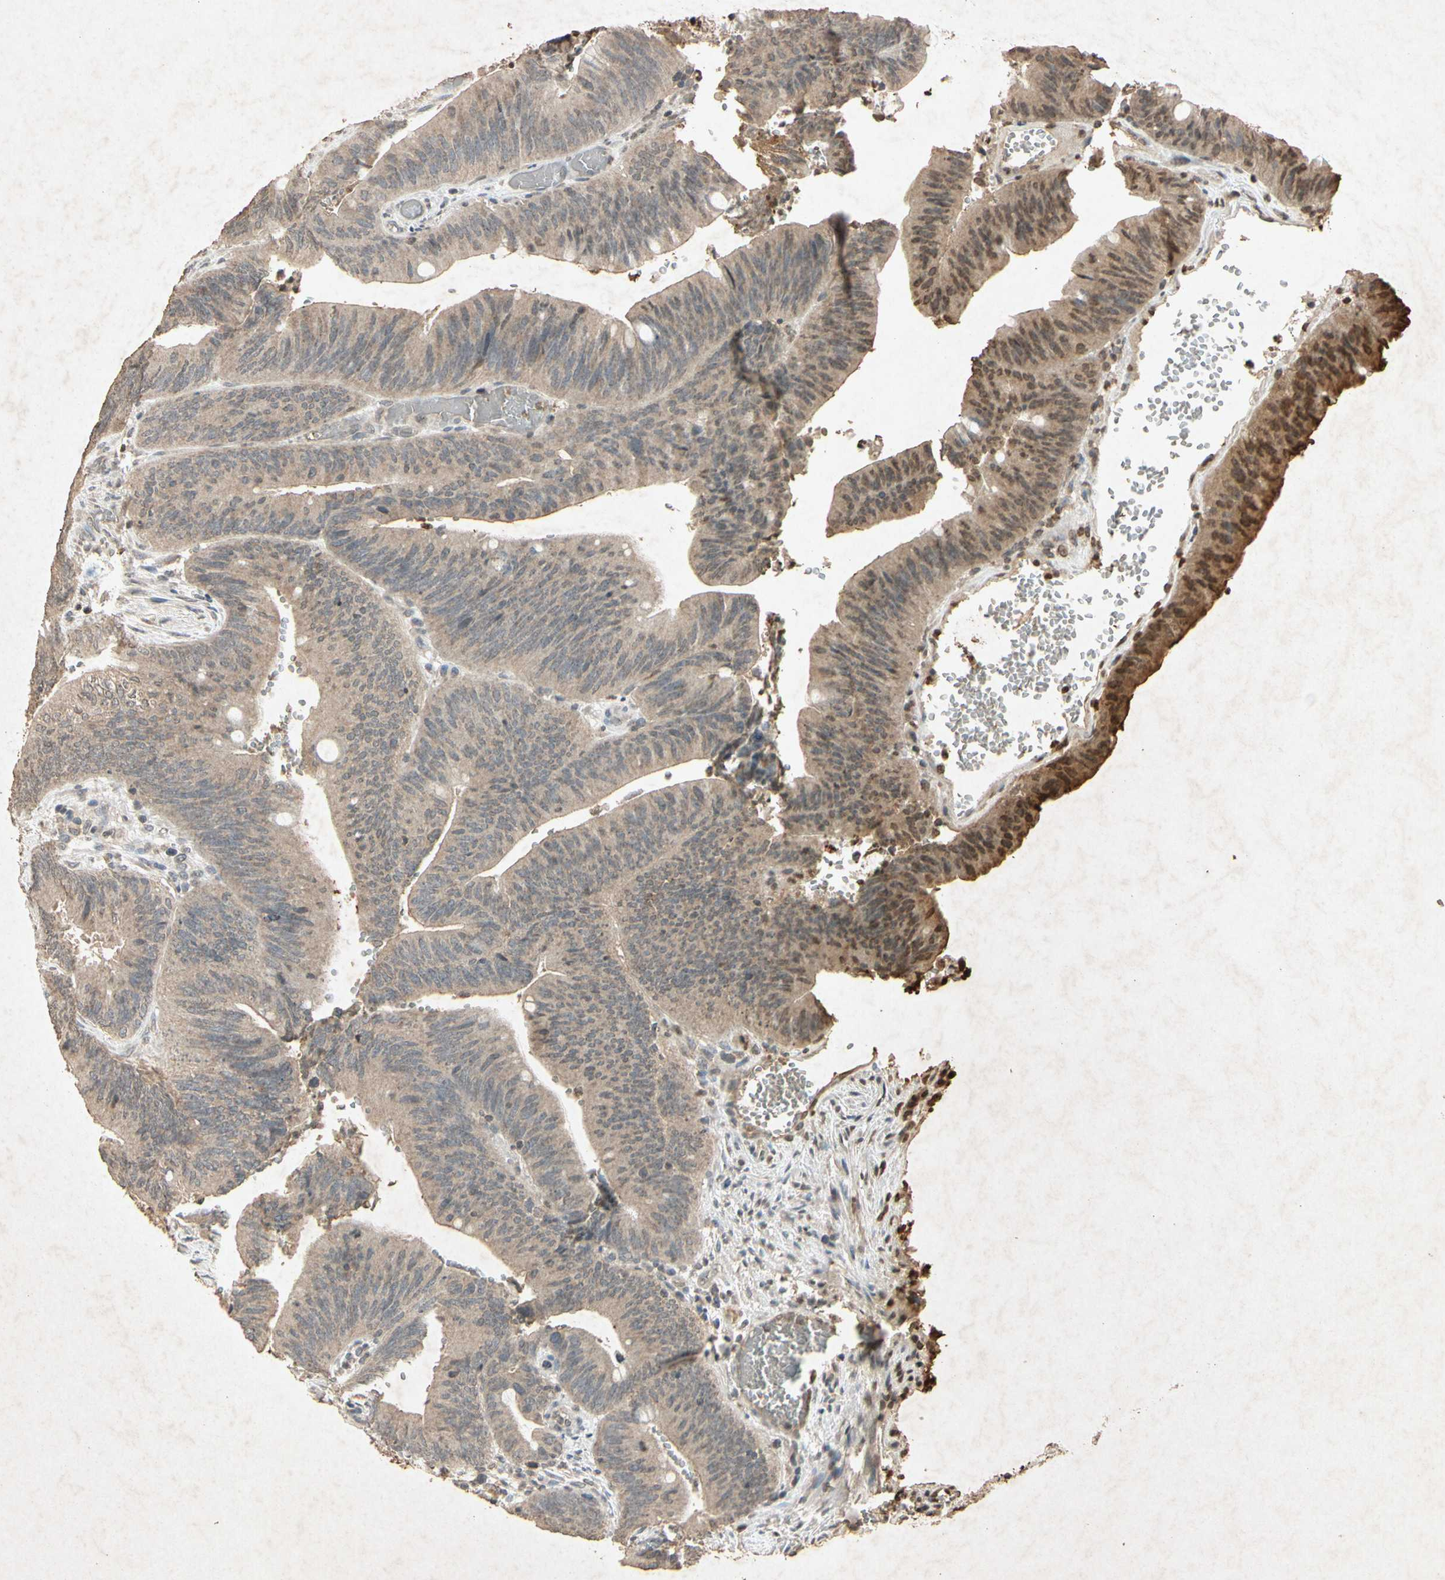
{"staining": {"intensity": "weak", "quantity": ">75%", "location": "cytoplasmic/membranous"}, "tissue": "colorectal cancer", "cell_type": "Tumor cells", "image_type": "cancer", "snomed": [{"axis": "morphology", "description": "Adenocarcinoma, NOS"}, {"axis": "topography", "description": "Rectum"}], "caption": "Immunohistochemical staining of colorectal adenocarcinoma reveals low levels of weak cytoplasmic/membranous positivity in about >75% of tumor cells.", "gene": "MSRB1", "patient": {"sex": "female", "age": 66}}